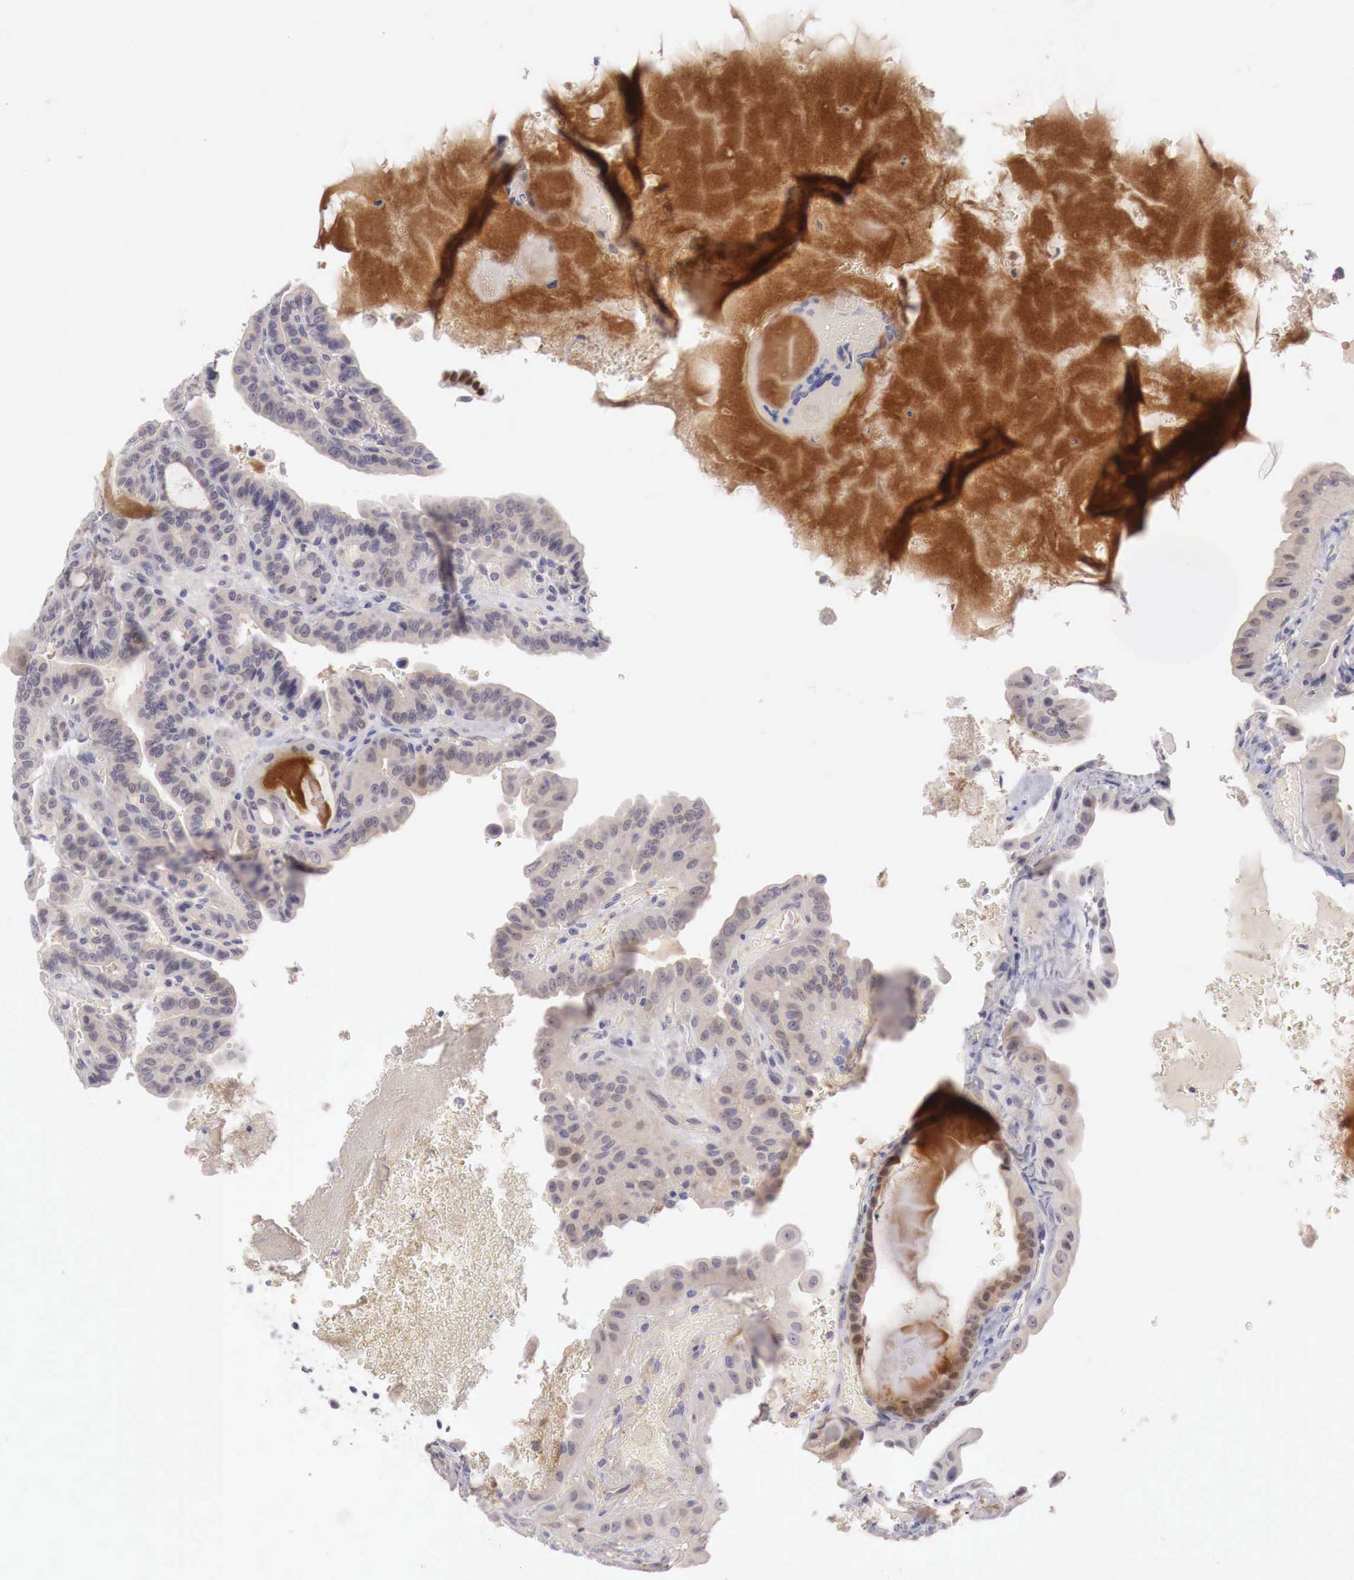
{"staining": {"intensity": "negative", "quantity": "none", "location": "none"}, "tissue": "thyroid cancer", "cell_type": "Tumor cells", "image_type": "cancer", "snomed": [{"axis": "morphology", "description": "Papillary adenocarcinoma, NOS"}, {"axis": "topography", "description": "Thyroid gland"}], "caption": "The micrograph reveals no staining of tumor cells in thyroid cancer.", "gene": "GATA1", "patient": {"sex": "male", "age": 87}}